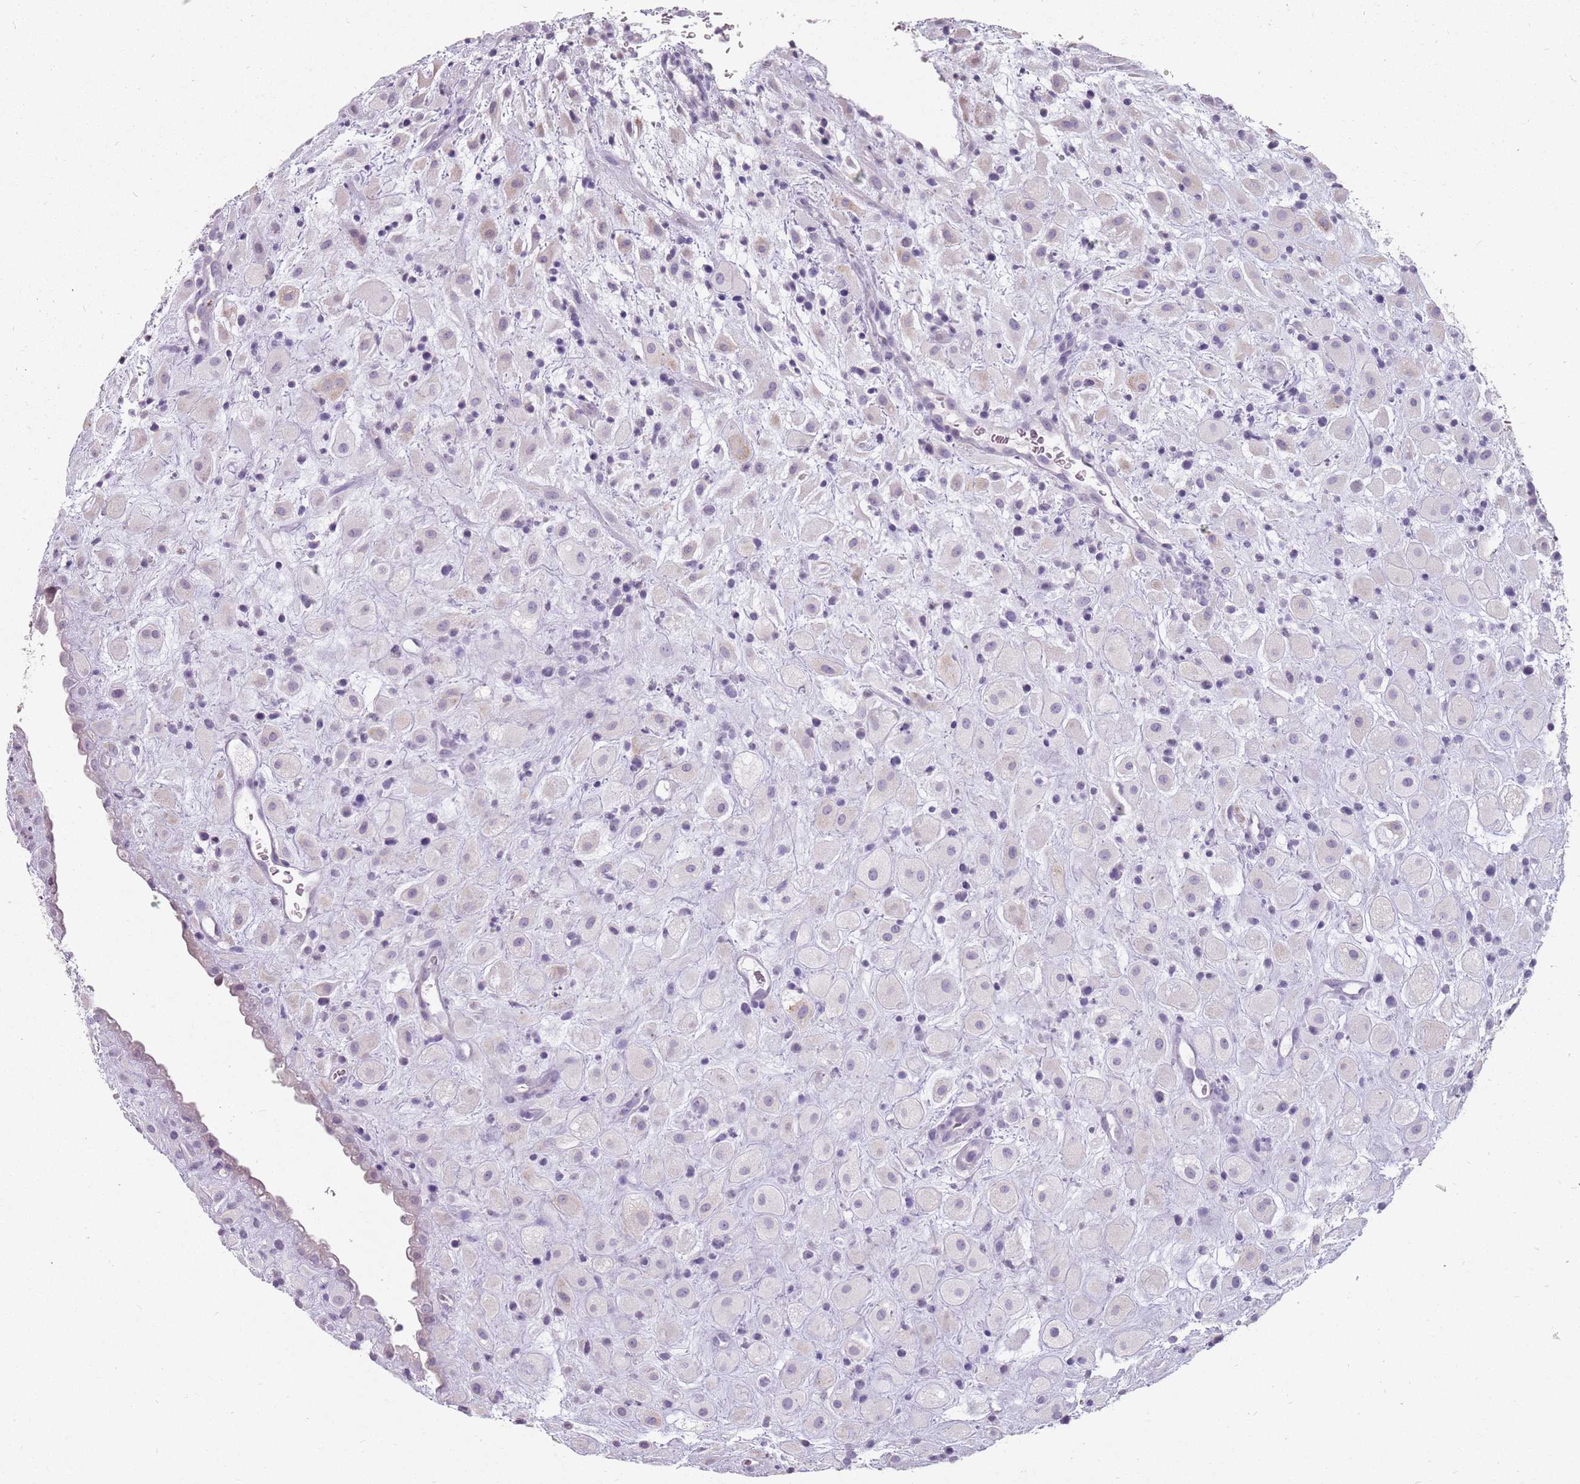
{"staining": {"intensity": "negative", "quantity": "none", "location": "none"}, "tissue": "placenta", "cell_type": "Decidual cells", "image_type": "normal", "snomed": [{"axis": "morphology", "description": "Normal tissue, NOS"}, {"axis": "topography", "description": "Placenta"}], "caption": "The immunohistochemistry image has no significant expression in decidual cells of placenta. (Brightfield microscopy of DAB (3,3'-diaminobenzidine) immunohistochemistry at high magnification).", "gene": "DDX4", "patient": {"sex": "female", "age": 35}}